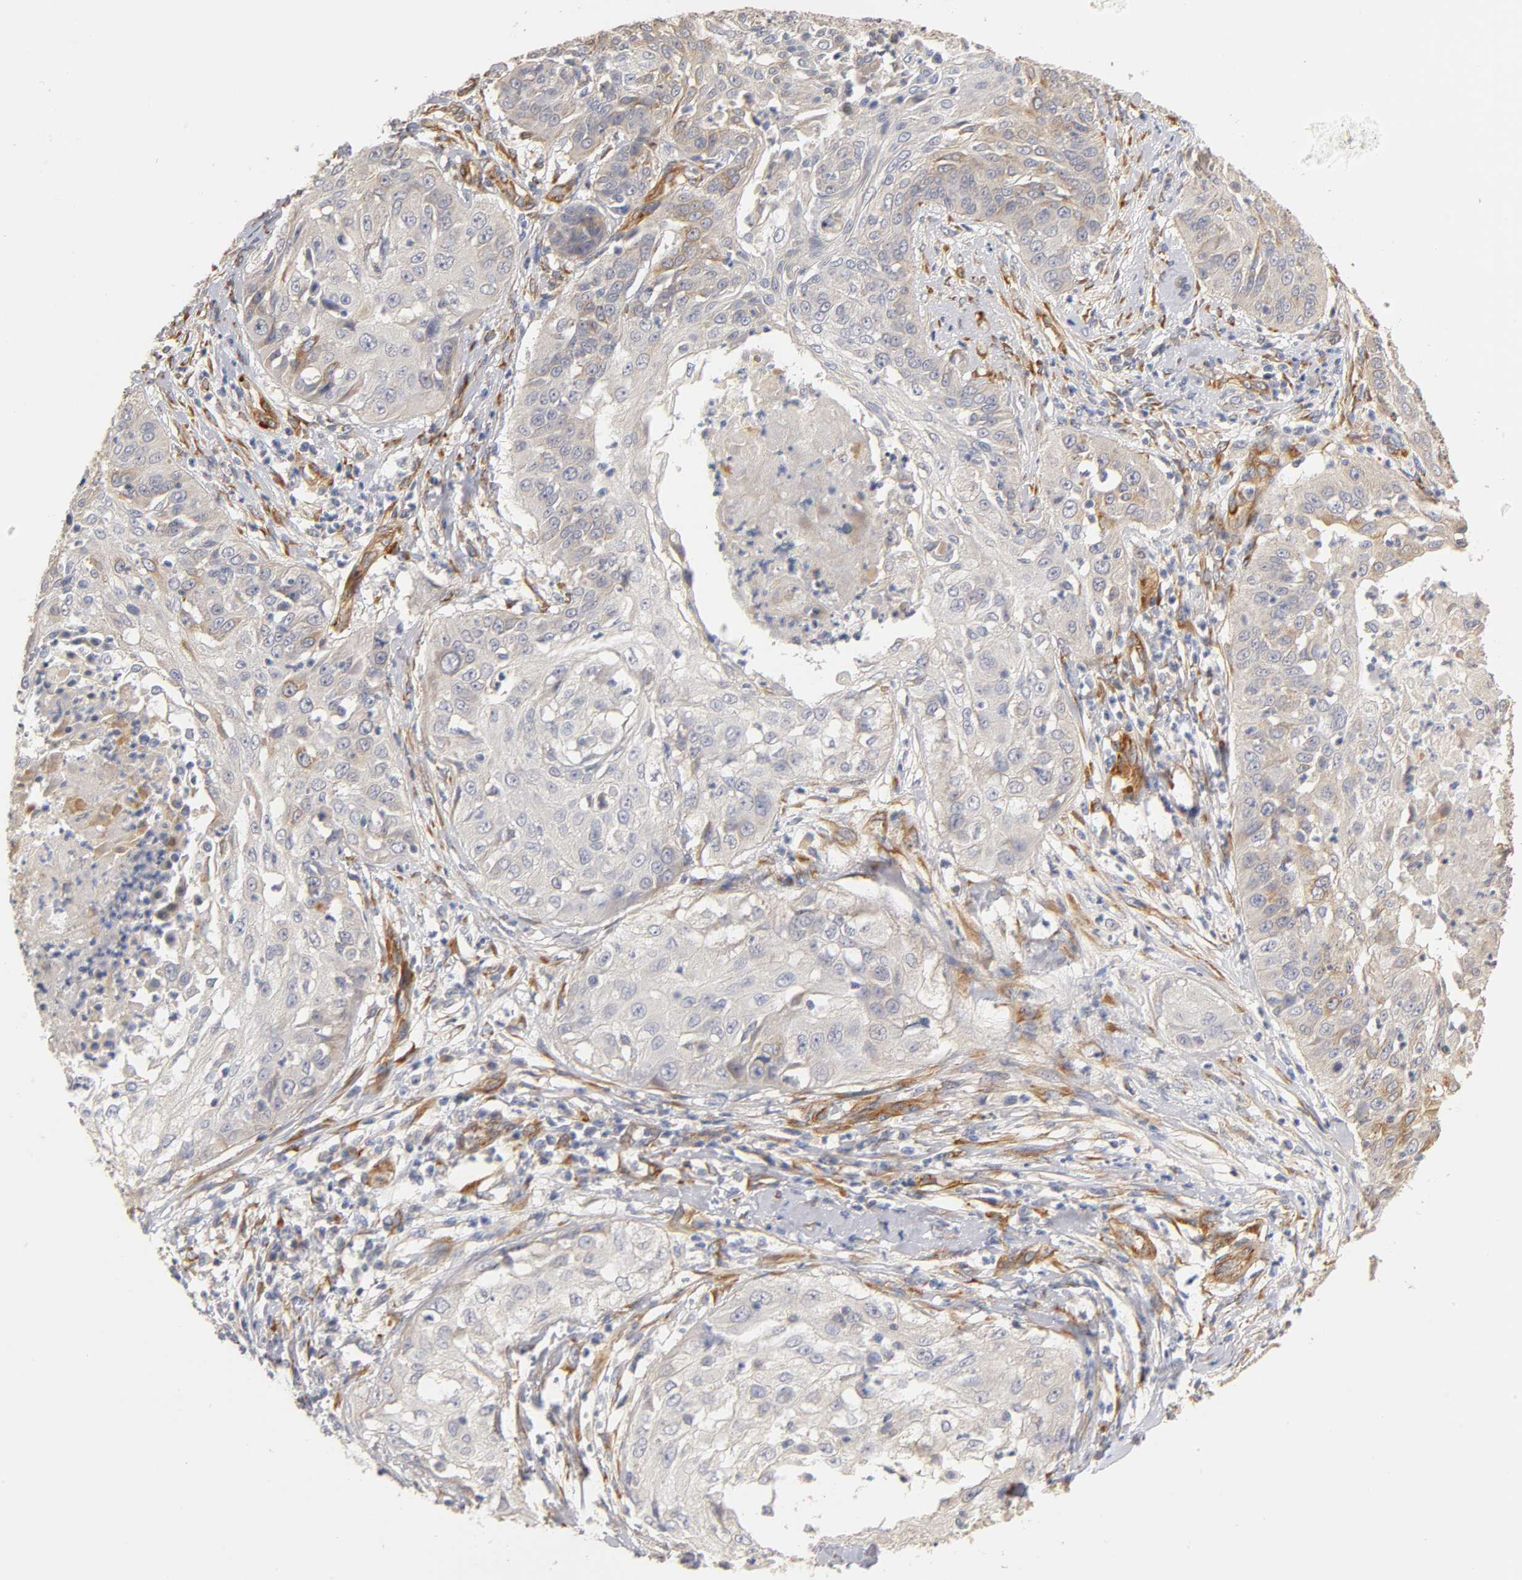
{"staining": {"intensity": "weak", "quantity": "25%-75%", "location": "cytoplasmic/membranous"}, "tissue": "cervical cancer", "cell_type": "Tumor cells", "image_type": "cancer", "snomed": [{"axis": "morphology", "description": "Squamous cell carcinoma, NOS"}, {"axis": "topography", "description": "Cervix"}], "caption": "This is a photomicrograph of IHC staining of cervical cancer (squamous cell carcinoma), which shows weak expression in the cytoplasmic/membranous of tumor cells.", "gene": "LAMB1", "patient": {"sex": "female", "age": 64}}